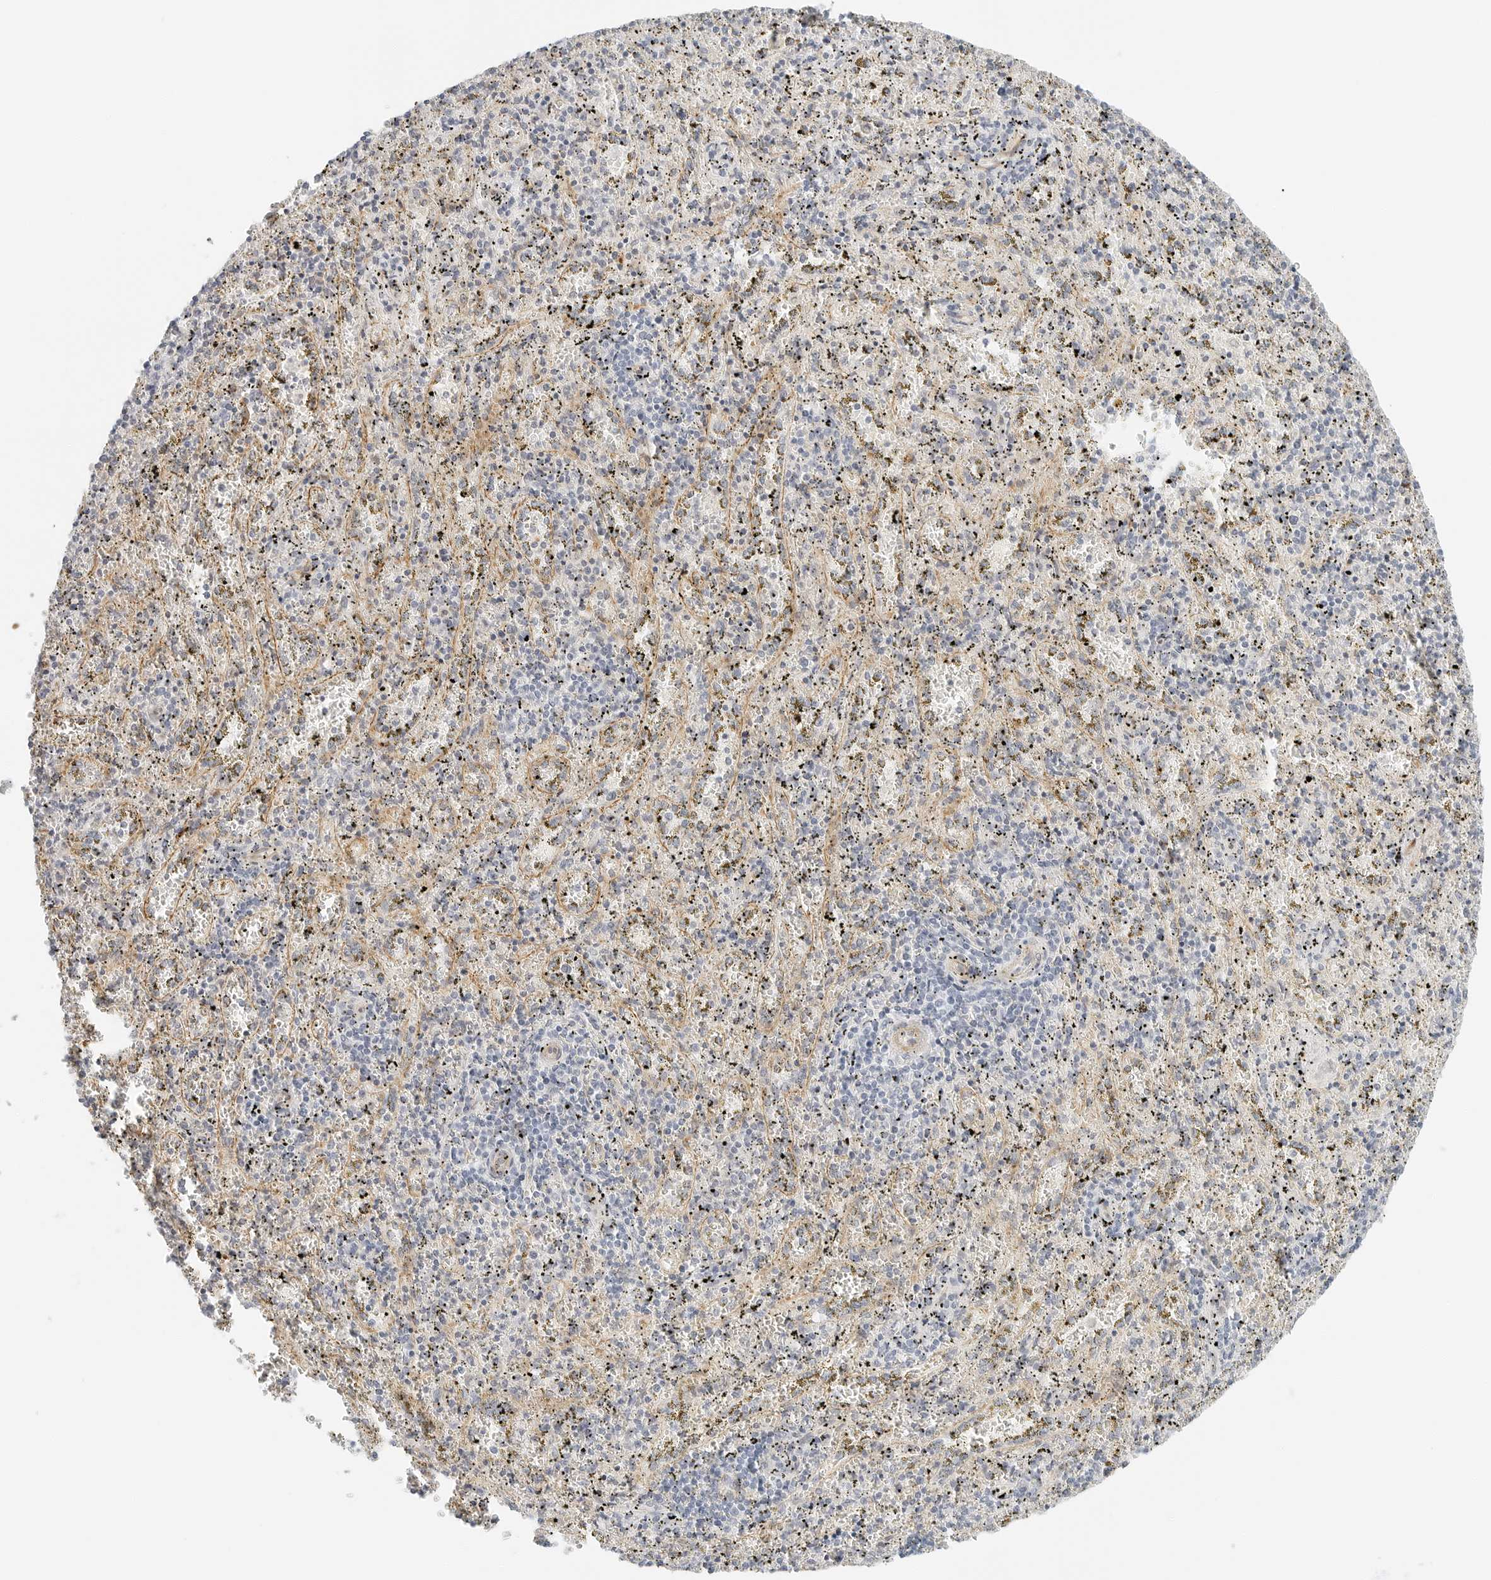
{"staining": {"intensity": "negative", "quantity": "none", "location": "none"}, "tissue": "spleen", "cell_type": "Cells in red pulp", "image_type": "normal", "snomed": [{"axis": "morphology", "description": "Normal tissue, NOS"}, {"axis": "topography", "description": "Spleen"}], "caption": "The histopathology image demonstrates no staining of cells in red pulp in benign spleen.", "gene": "IQCC", "patient": {"sex": "male", "age": 11}}